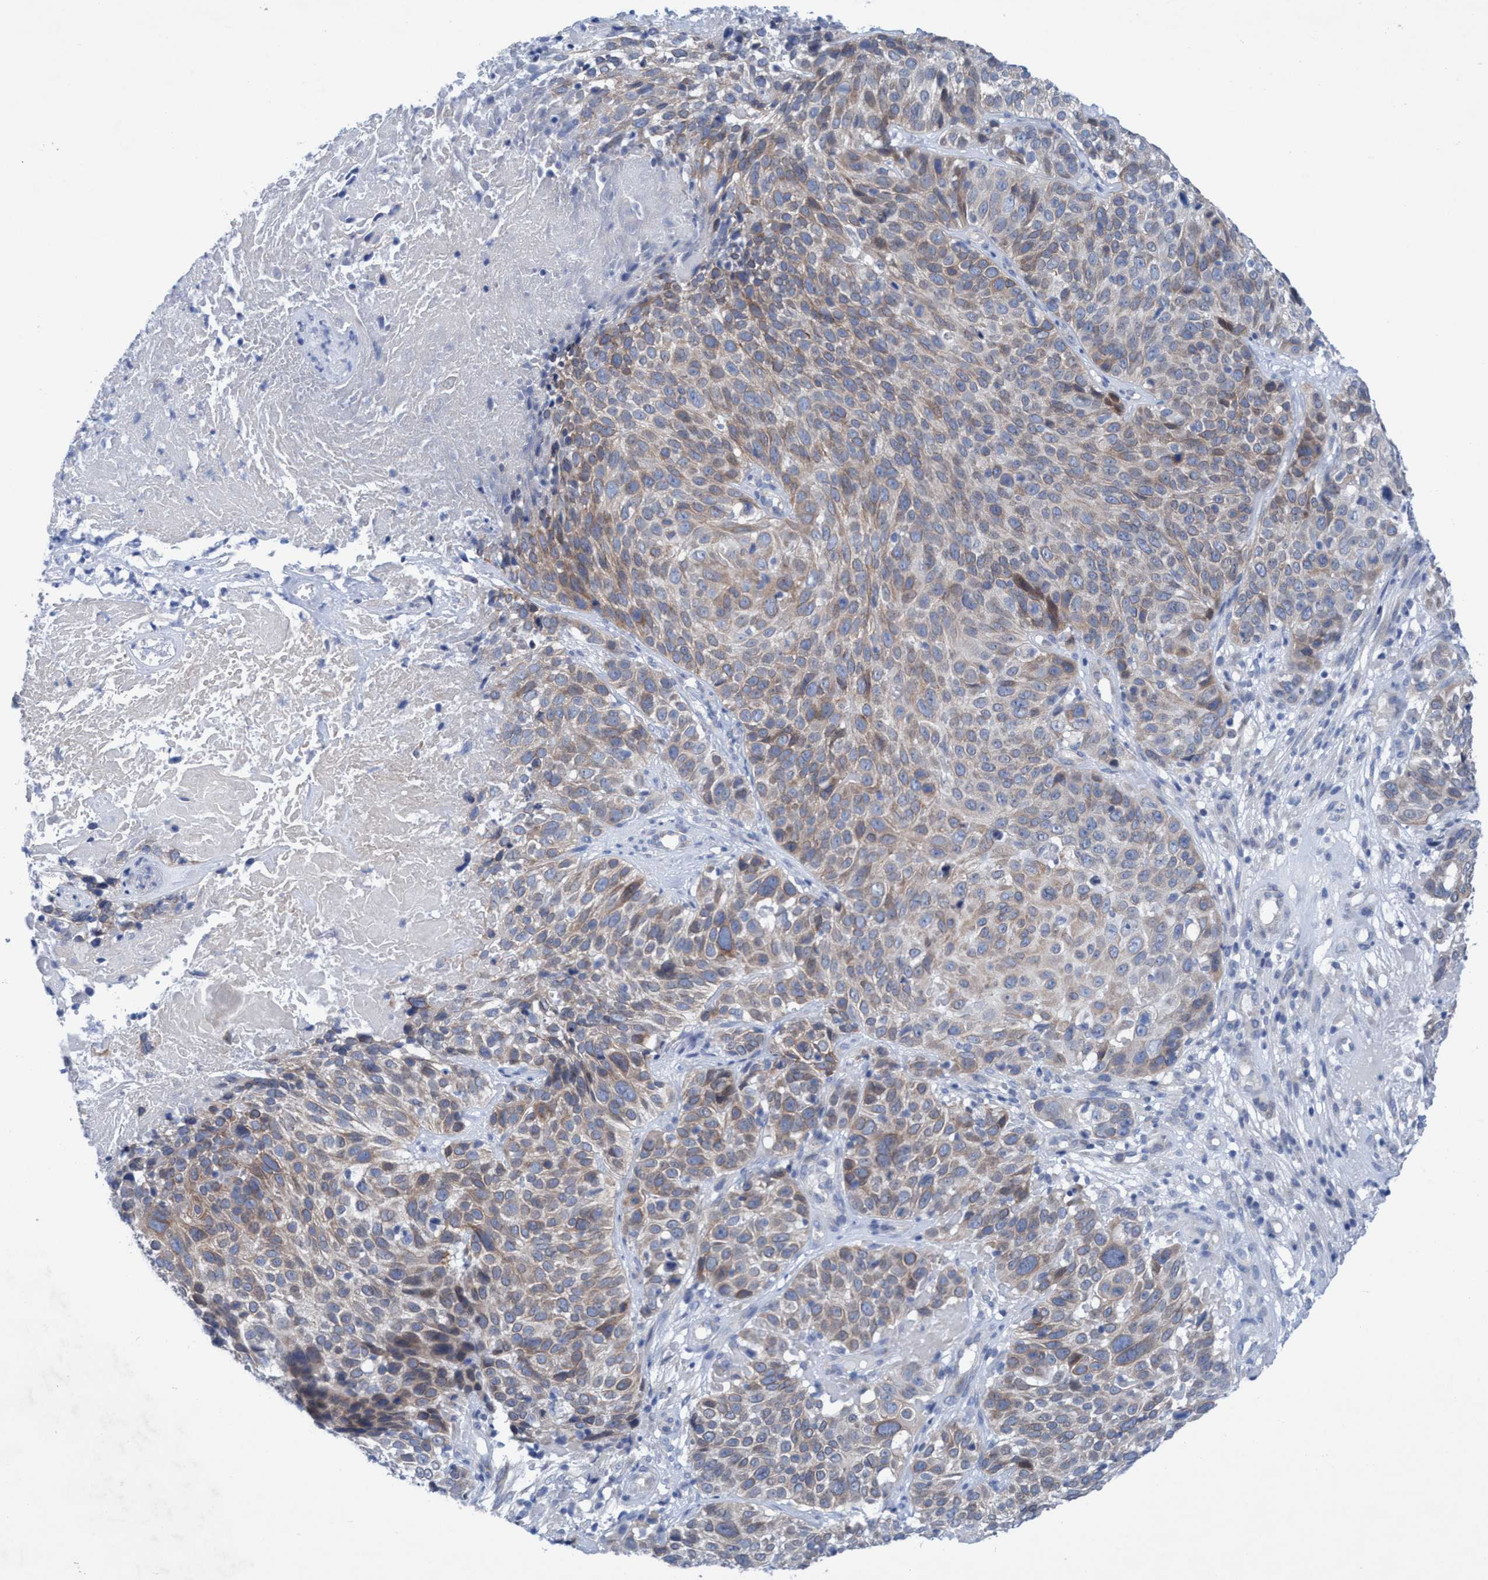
{"staining": {"intensity": "weak", "quantity": ">75%", "location": "cytoplasmic/membranous"}, "tissue": "cervical cancer", "cell_type": "Tumor cells", "image_type": "cancer", "snomed": [{"axis": "morphology", "description": "Squamous cell carcinoma, NOS"}, {"axis": "topography", "description": "Cervix"}], "caption": "Protein expression analysis of human cervical cancer (squamous cell carcinoma) reveals weak cytoplasmic/membranous expression in approximately >75% of tumor cells.", "gene": "RSAD1", "patient": {"sex": "female", "age": 74}}